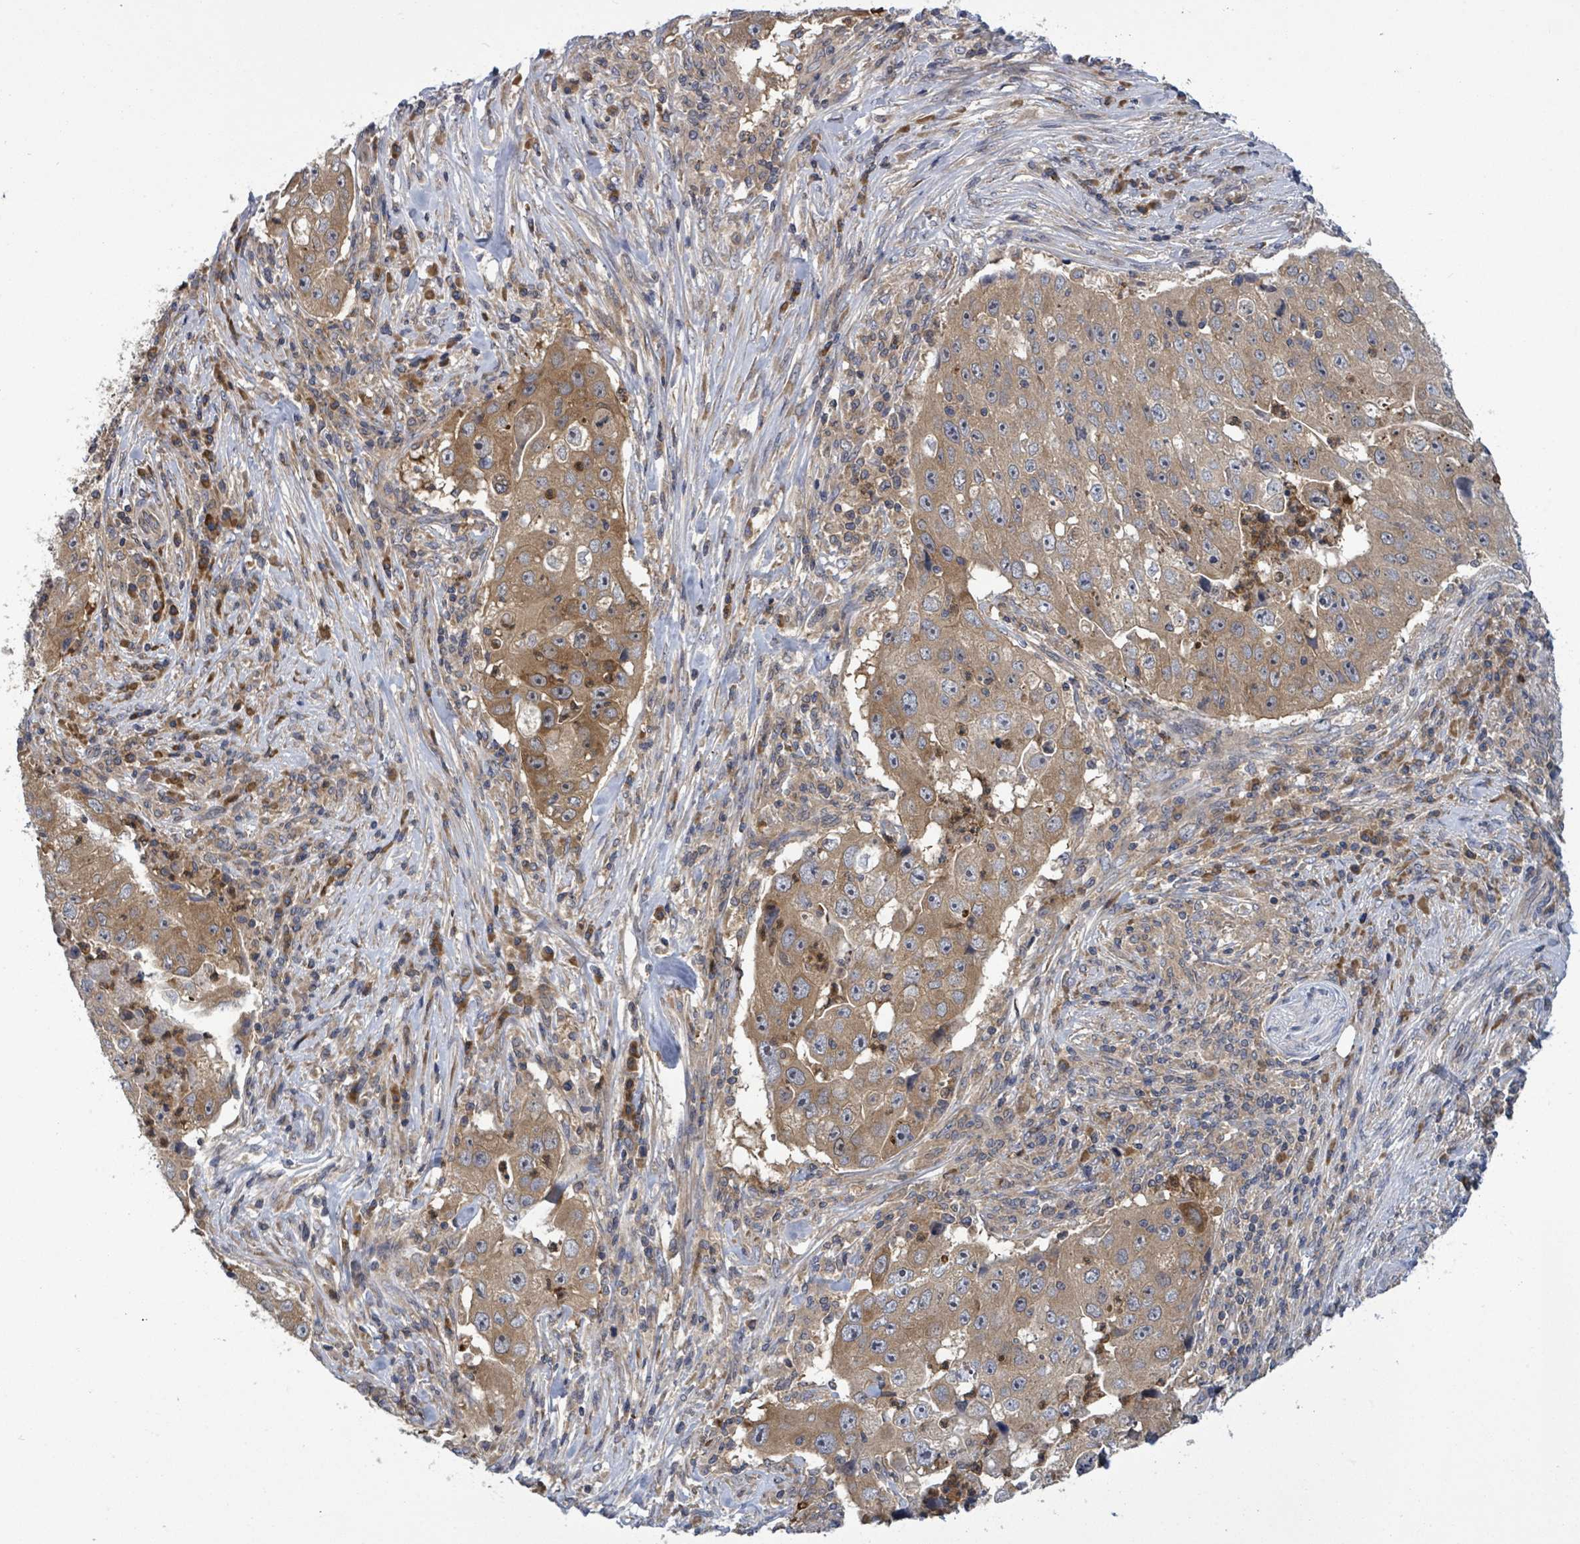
{"staining": {"intensity": "moderate", "quantity": "25%-75%", "location": "cytoplasmic/membranous"}, "tissue": "lung cancer", "cell_type": "Tumor cells", "image_type": "cancer", "snomed": [{"axis": "morphology", "description": "Squamous cell carcinoma, NOS"}, {"axis": "topography", "description": "Lung"}], "caption": "A micrograph of squamous cell carcinoma (lung) stained for a protein demonstrates moderate cytoplasmic/membranous brown staining in tumor cells.", "gene": "SERPINE3", "patient": {"sex": "male", "age": 64}}